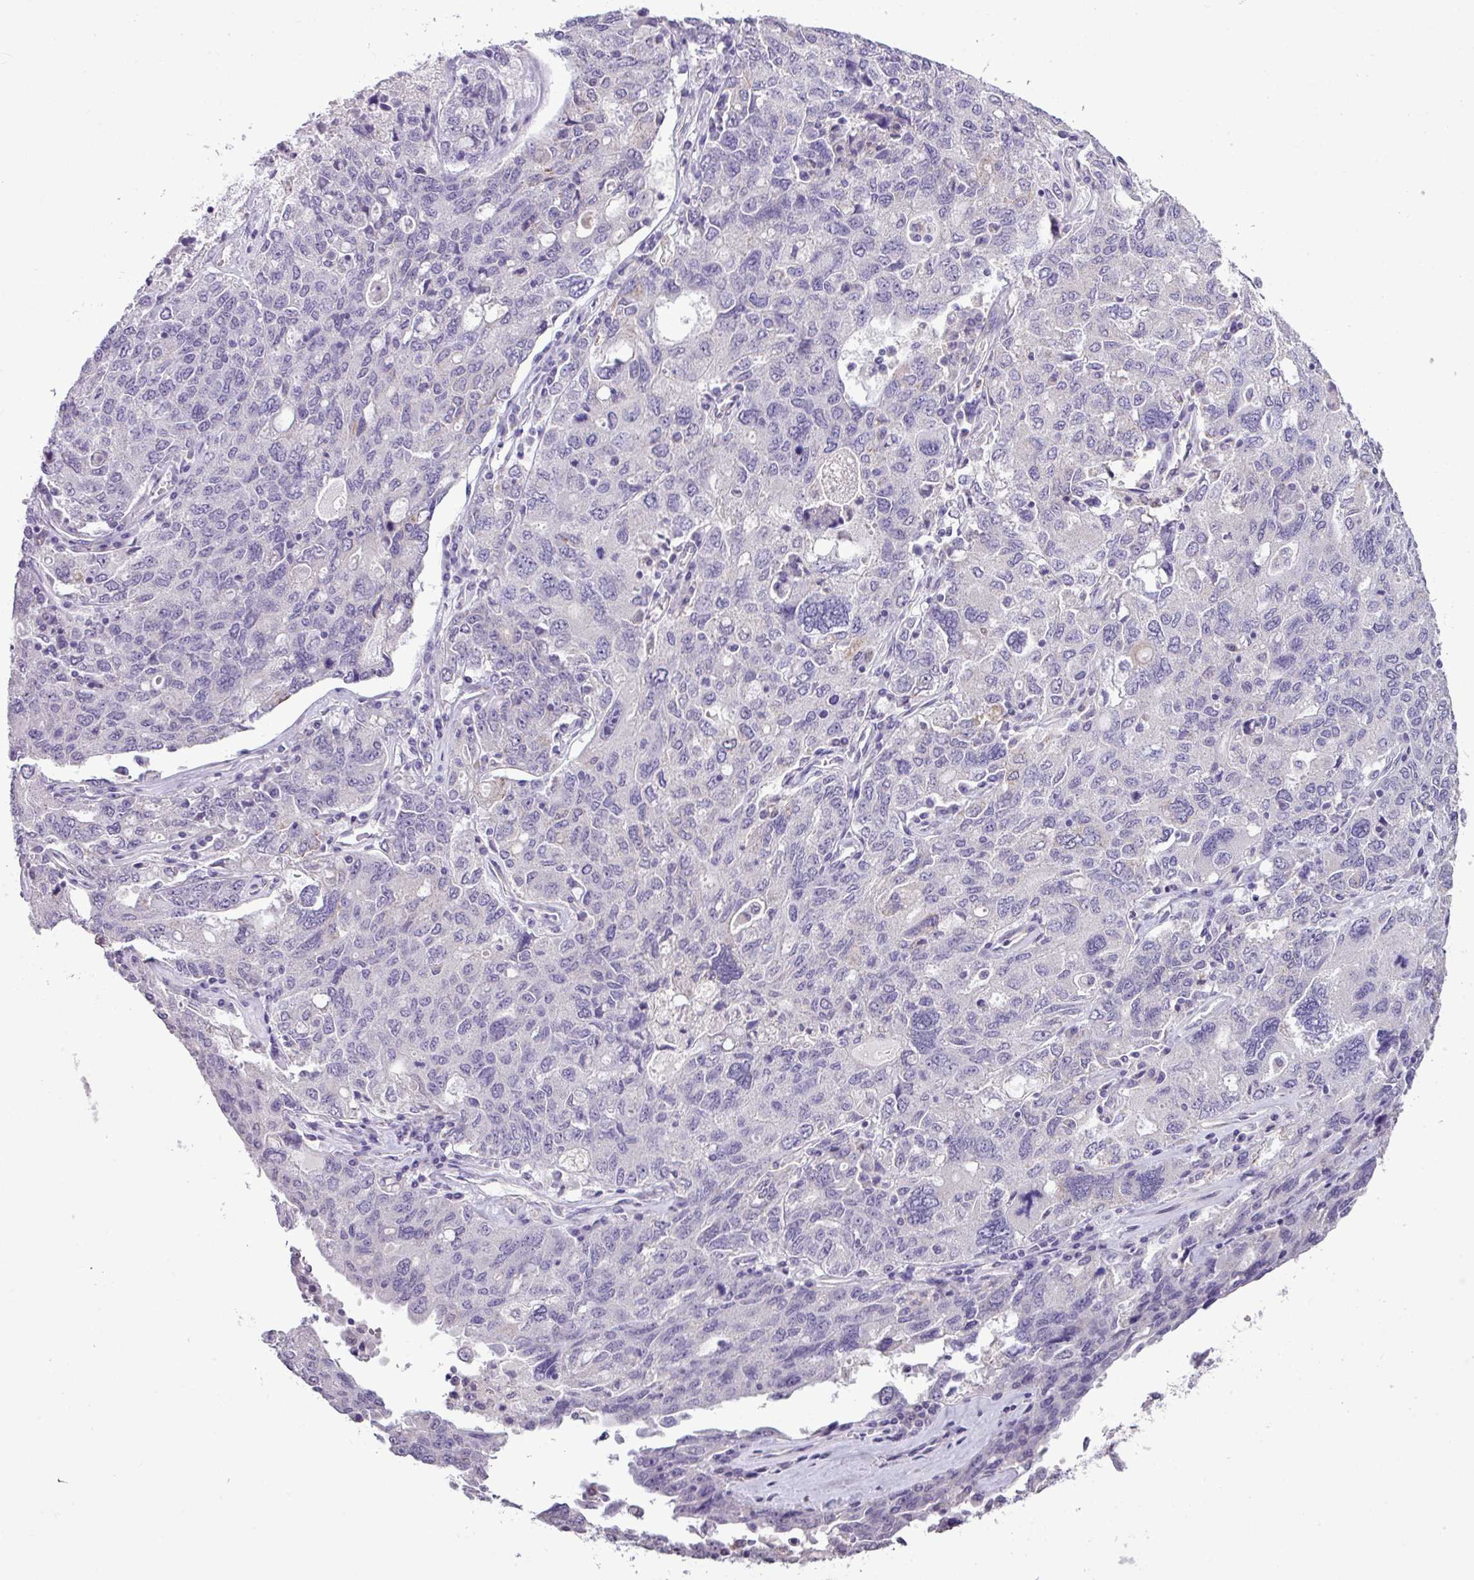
{"staining": {"intensity": "negative", "quantity": "none", "location": "none"}, "tissue": "ovarian cancer", "cell_type": "Tumor cells", "image_type": "cancer", "snomed": [{"axis": "morphology", "description": "Carcinoma, endometroid"}, {"axis": "topography", "description": "Ovary"}], "caption": "Immunohistochemical staining of human ovarian endometroid carcinoma shows no significant staining in tumor cells.", "gene": "ALDH2", "patient": {"sex": "female", "age": 62}}